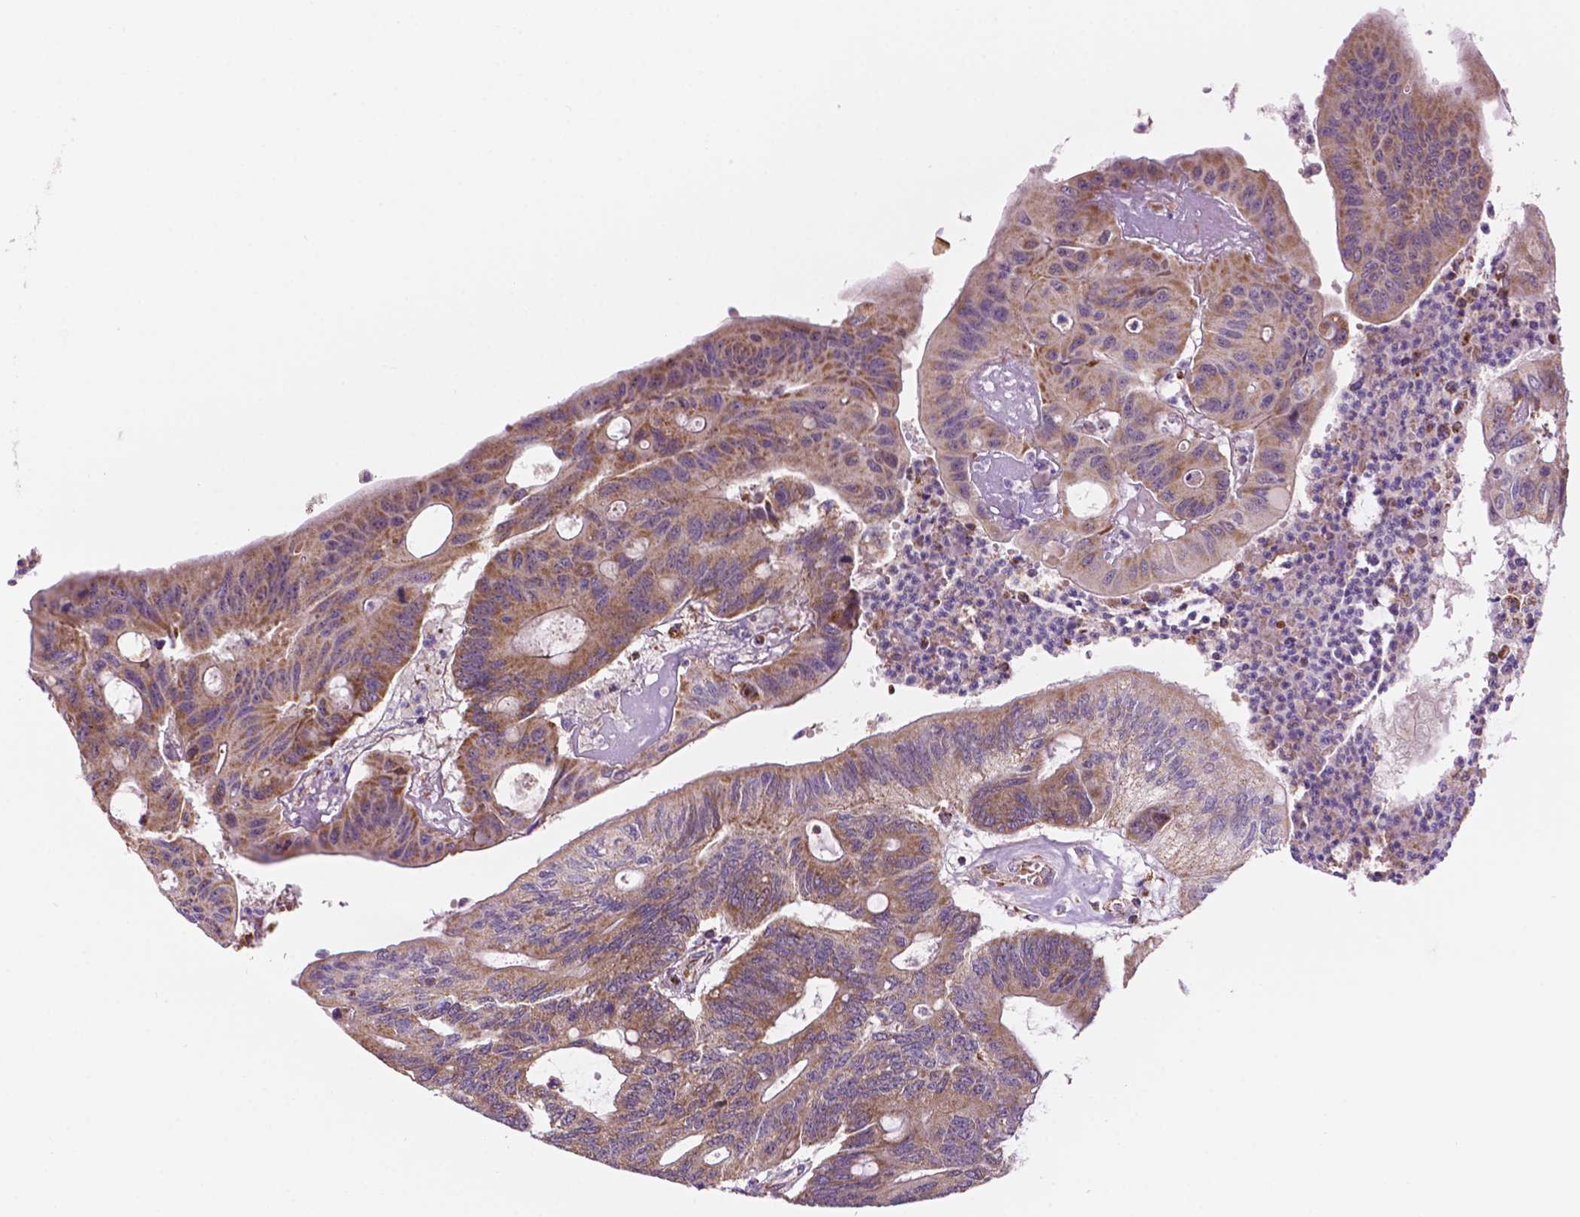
{"staining": {"intensity": "moderate", "quantity": ">75%", "location": "cytoplasmic/membranous"}, "tissue": "colorectal cancer", "cell_type": "Tumor cells", "image_type": "cancer", "snomed": [{"axis": "morphology", "description": "Adenocarcinoma, NOS"}, {"axis": "topography", "description": "Colon"}], "caption": "This image exhibits IHC staining of colorectal adenocarcinoma, with medium moderate cytoplasmic/membranous staining in approximately >75% of tumor cells.", "gene": "GEMIN4", "patient": {"sex": "male", "age": 65}}